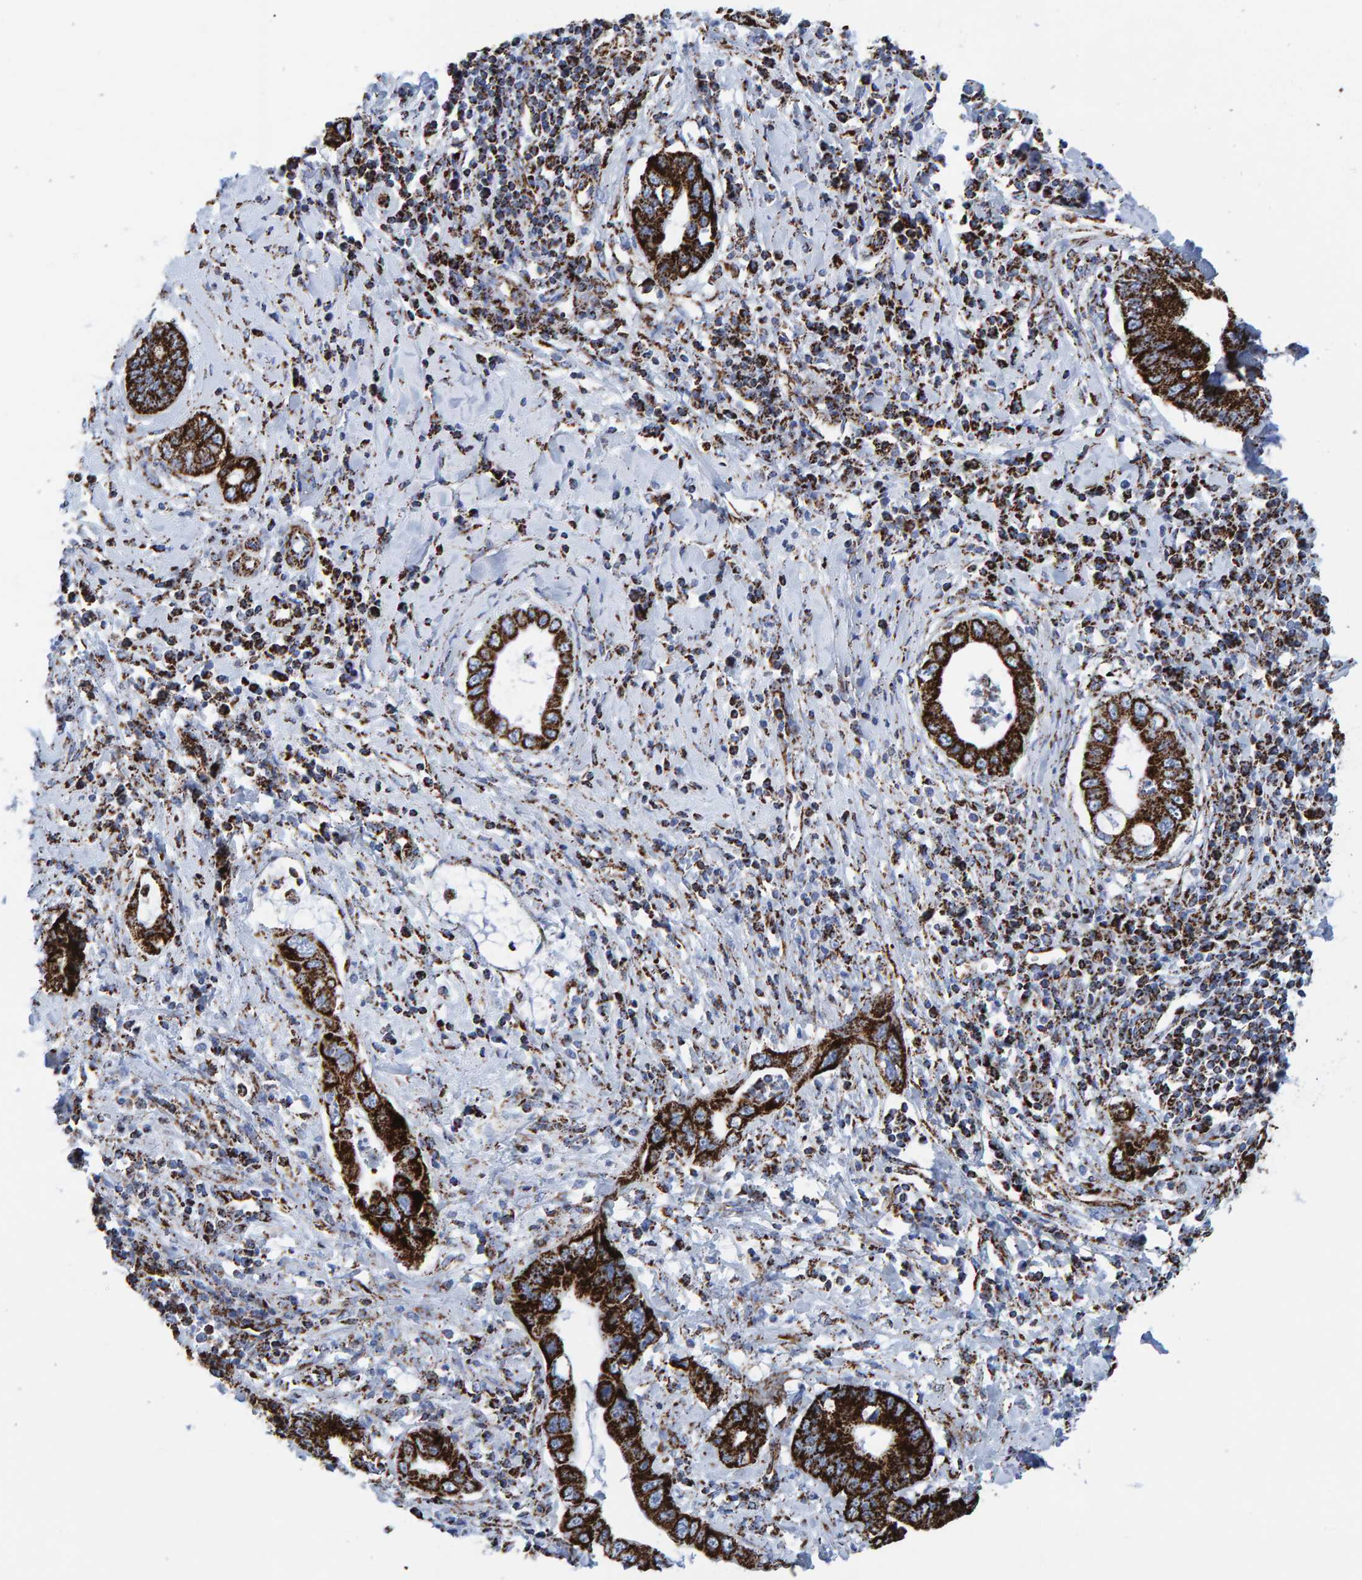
{"staining": {"intensity": "strong", "quantity": ">75%", "location": "cytoplasmic/membranous"}, "tissue": "cervical cancer", "cell_type": "Tumor cells", "image_type": "cancer", "snomed": [{"axis": "morphology", "description": "Adenocarcinoma, NOS"}, {"axis": "topography", "description": "Cervix"}], "caption": "Cervical cancer stained for a protein demonstrates strong cytoplasmic/membranous positivity in tumor cells.", "gene": "ENSG00000262660", "patient": {"sex": "female", "age": 44}}